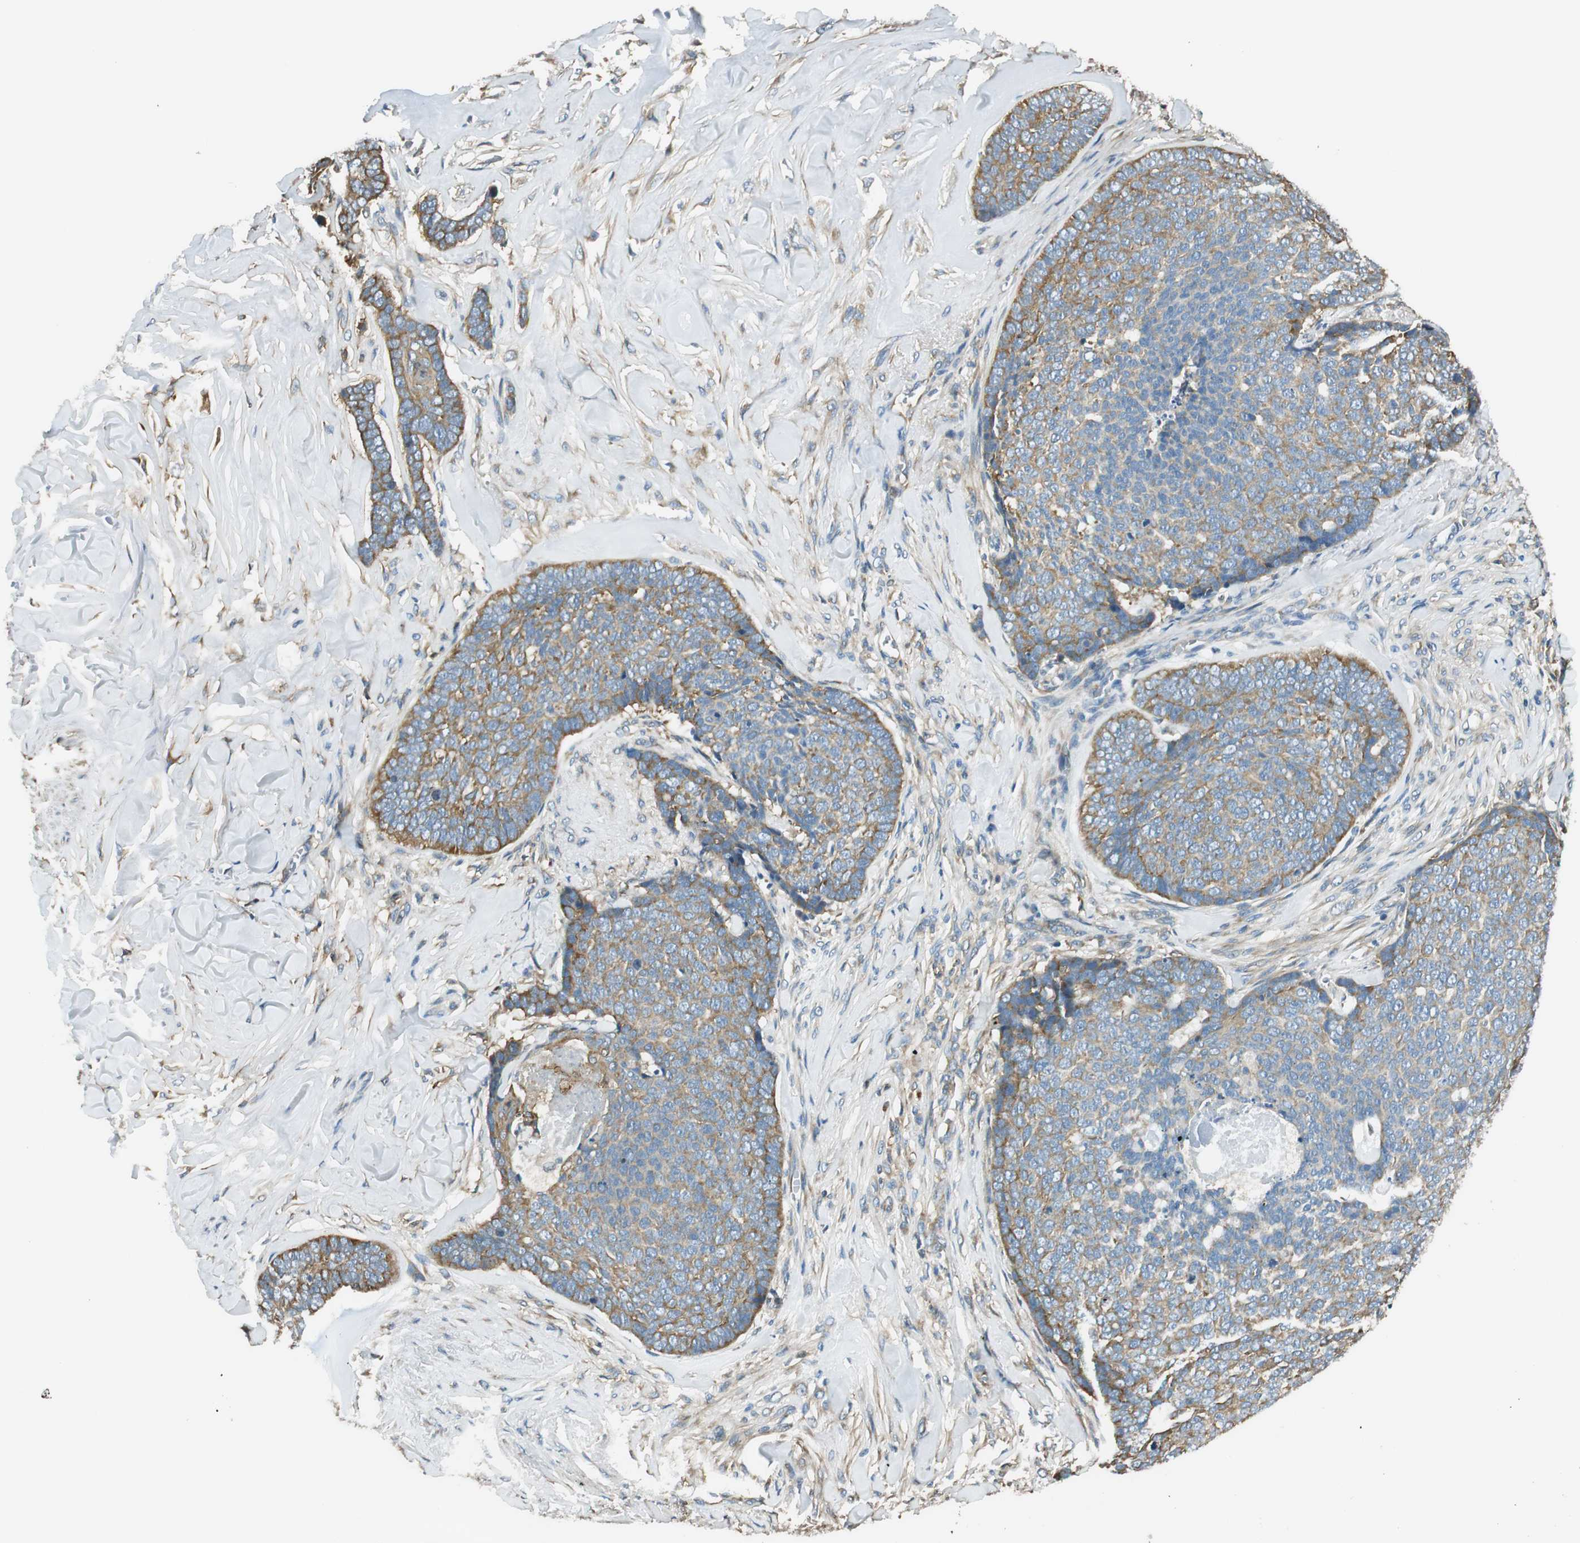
{"staining": {"intensity": "moderate", "quantity": ">75%", "location": "cytoplasmic/membranous"}, "tissue": "skin cancer", "cell_type": "Tumor cells", "image_type": "cancer", "snomed": [{"axis": "morphology", "description": "Basal cell carcinoma"}, {"axis": "topography", "description": "Skin"}], "caption": "IHC of human basal cell carcinoma (skin) reveals medium levels of moderate cytoplasmic/membranous positivity in about >75% of tumor cells.", "gene": "PI4K2B", "patient": {"sex": "male", "age": 84}}